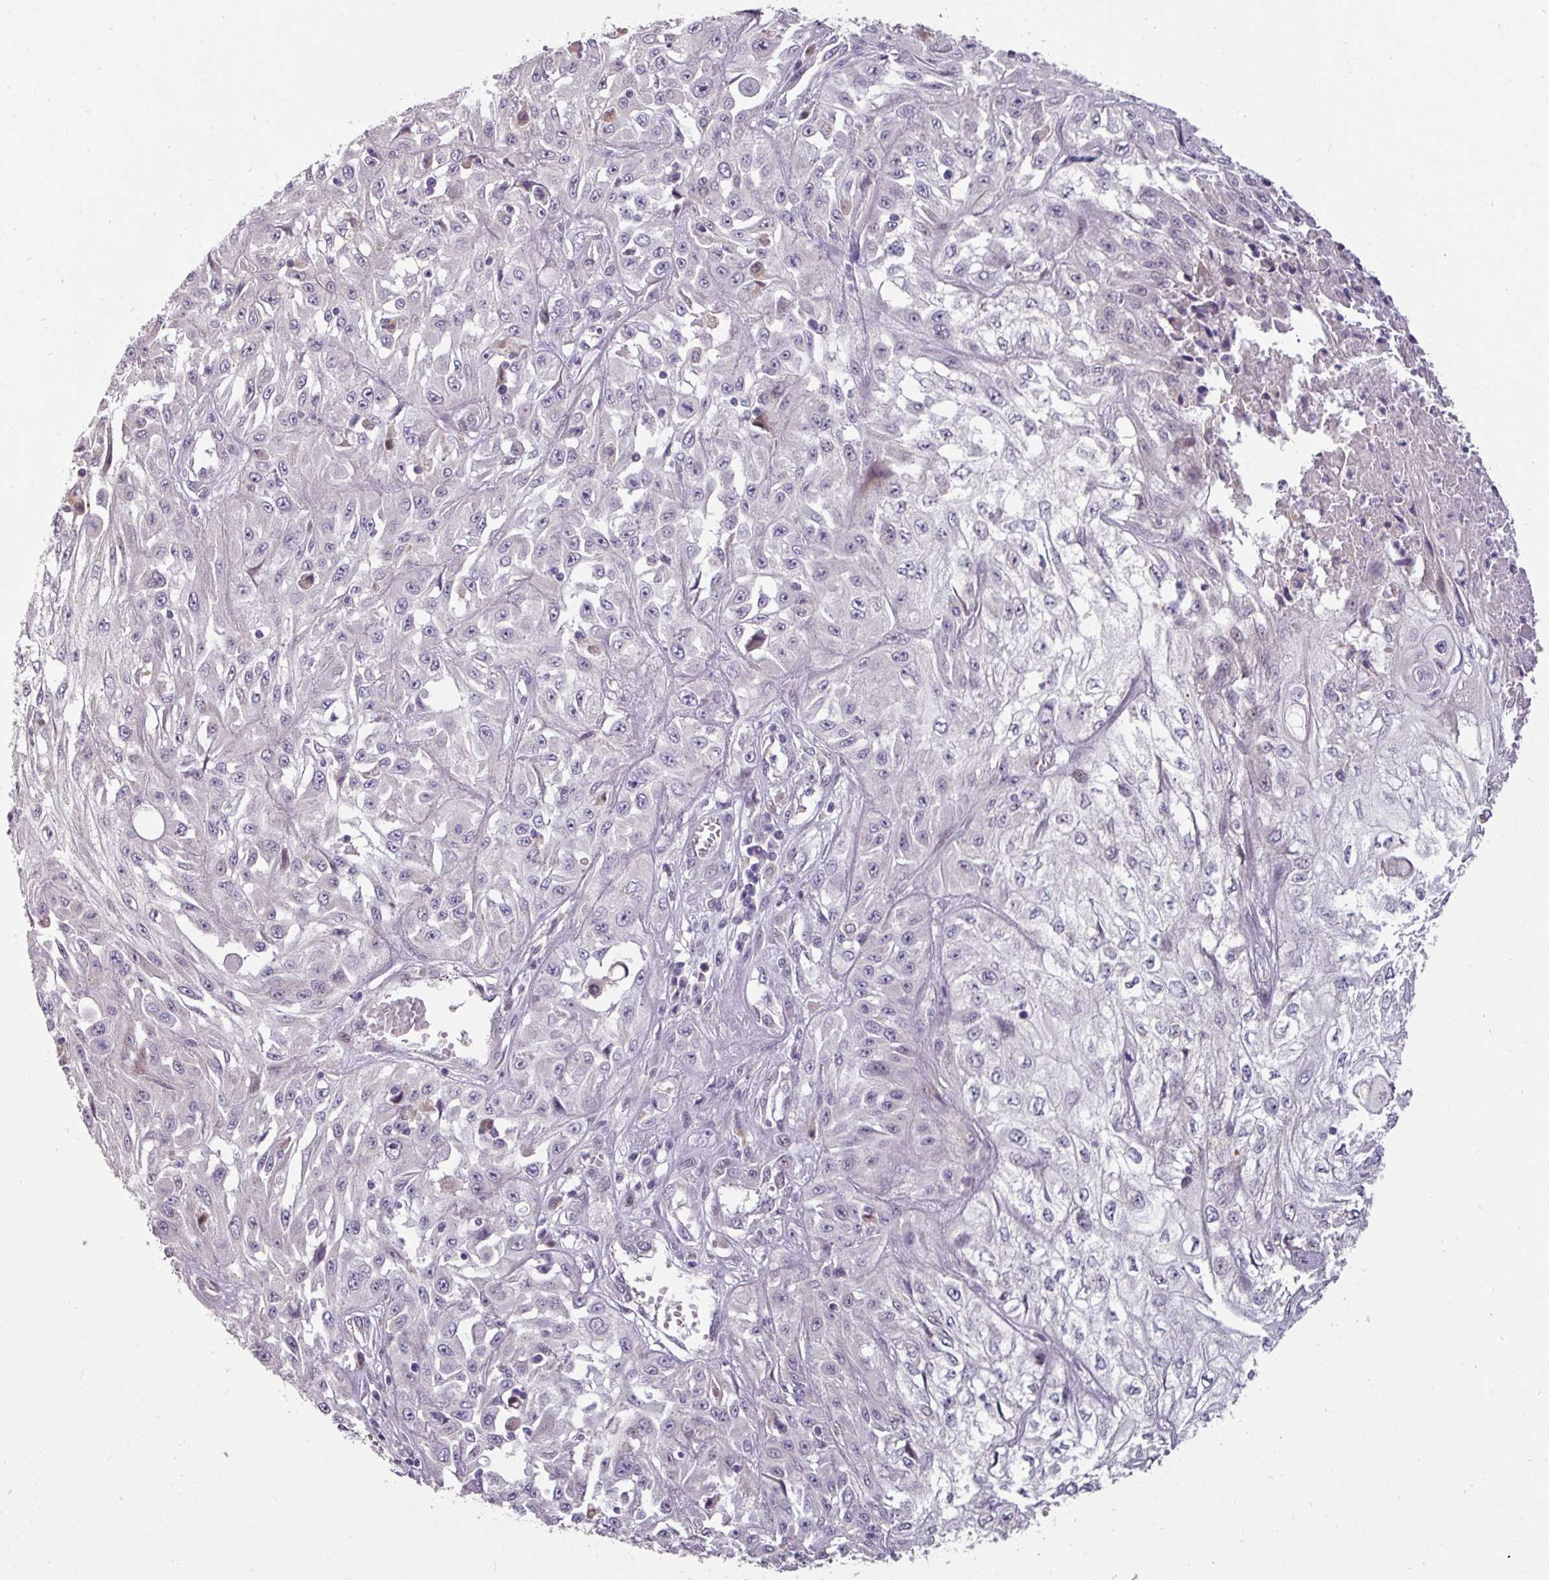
{"staining": {"intensity": "negative", "quantity": "none", "location": "none"}, "tissue": "skin cancer", "cell_type": "Tumor cells", "image_type": "cancer", "snomed": [{"axis": "morphology", "description": "Squamous cell carcinoma, NOS"}, {"axis": "morphology", "description": "Squamous cell carcinoma, metastatic, NOS"}, {"axis": "topography", "description": "Skin"}, {"axis": "topography", "description": "Lymph node"}], "caption": "A high-resolution image shows immunohistochemistry (IHC) staining of skin metastatic squamous cell carcinoma, which shows no significant positivity in tumor cells.", "gene": "SWSAP1", "patient": {"sex": "male", "age": 75}}